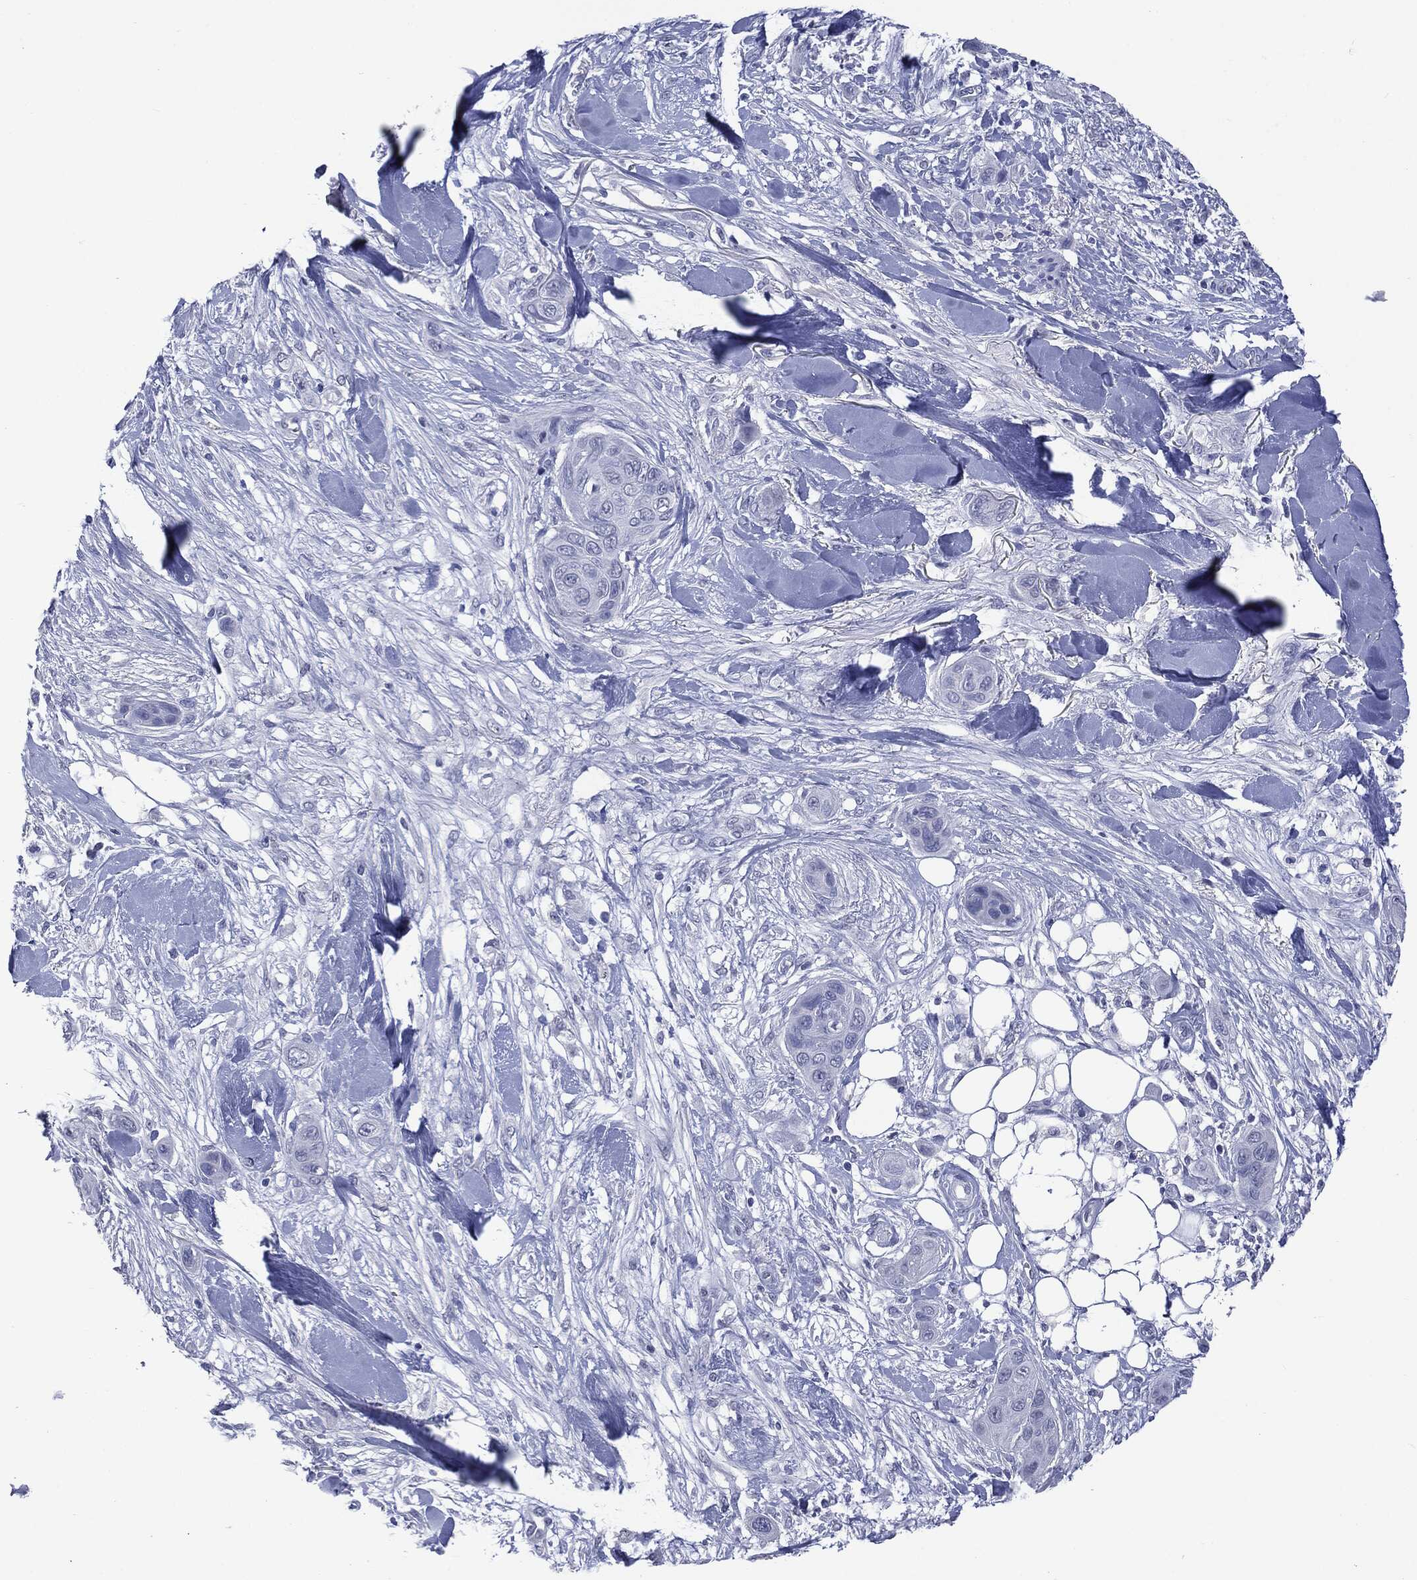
{"staining": {"intensity": "negative", "quantity": "none", "location": "none"}, "tissue": "skin cancer", "cell_type": "Tumor cells", "image_type": "cancer", "snomed": [{"axis": "morphology", "description": "Squamous cell carcinoma, NOS"}, {"axis": "topography", "description": "Skin"}], "caption": "Micrograph shows no protein positivity in tumor cells of skin cancer (squamous cell carcinoma) tissue. (DAB immunohistochemistry visualized using brightfield microscopy, high magnification).", "gene": "TSHB", "patient": {"sex": "male", "age": 78}}